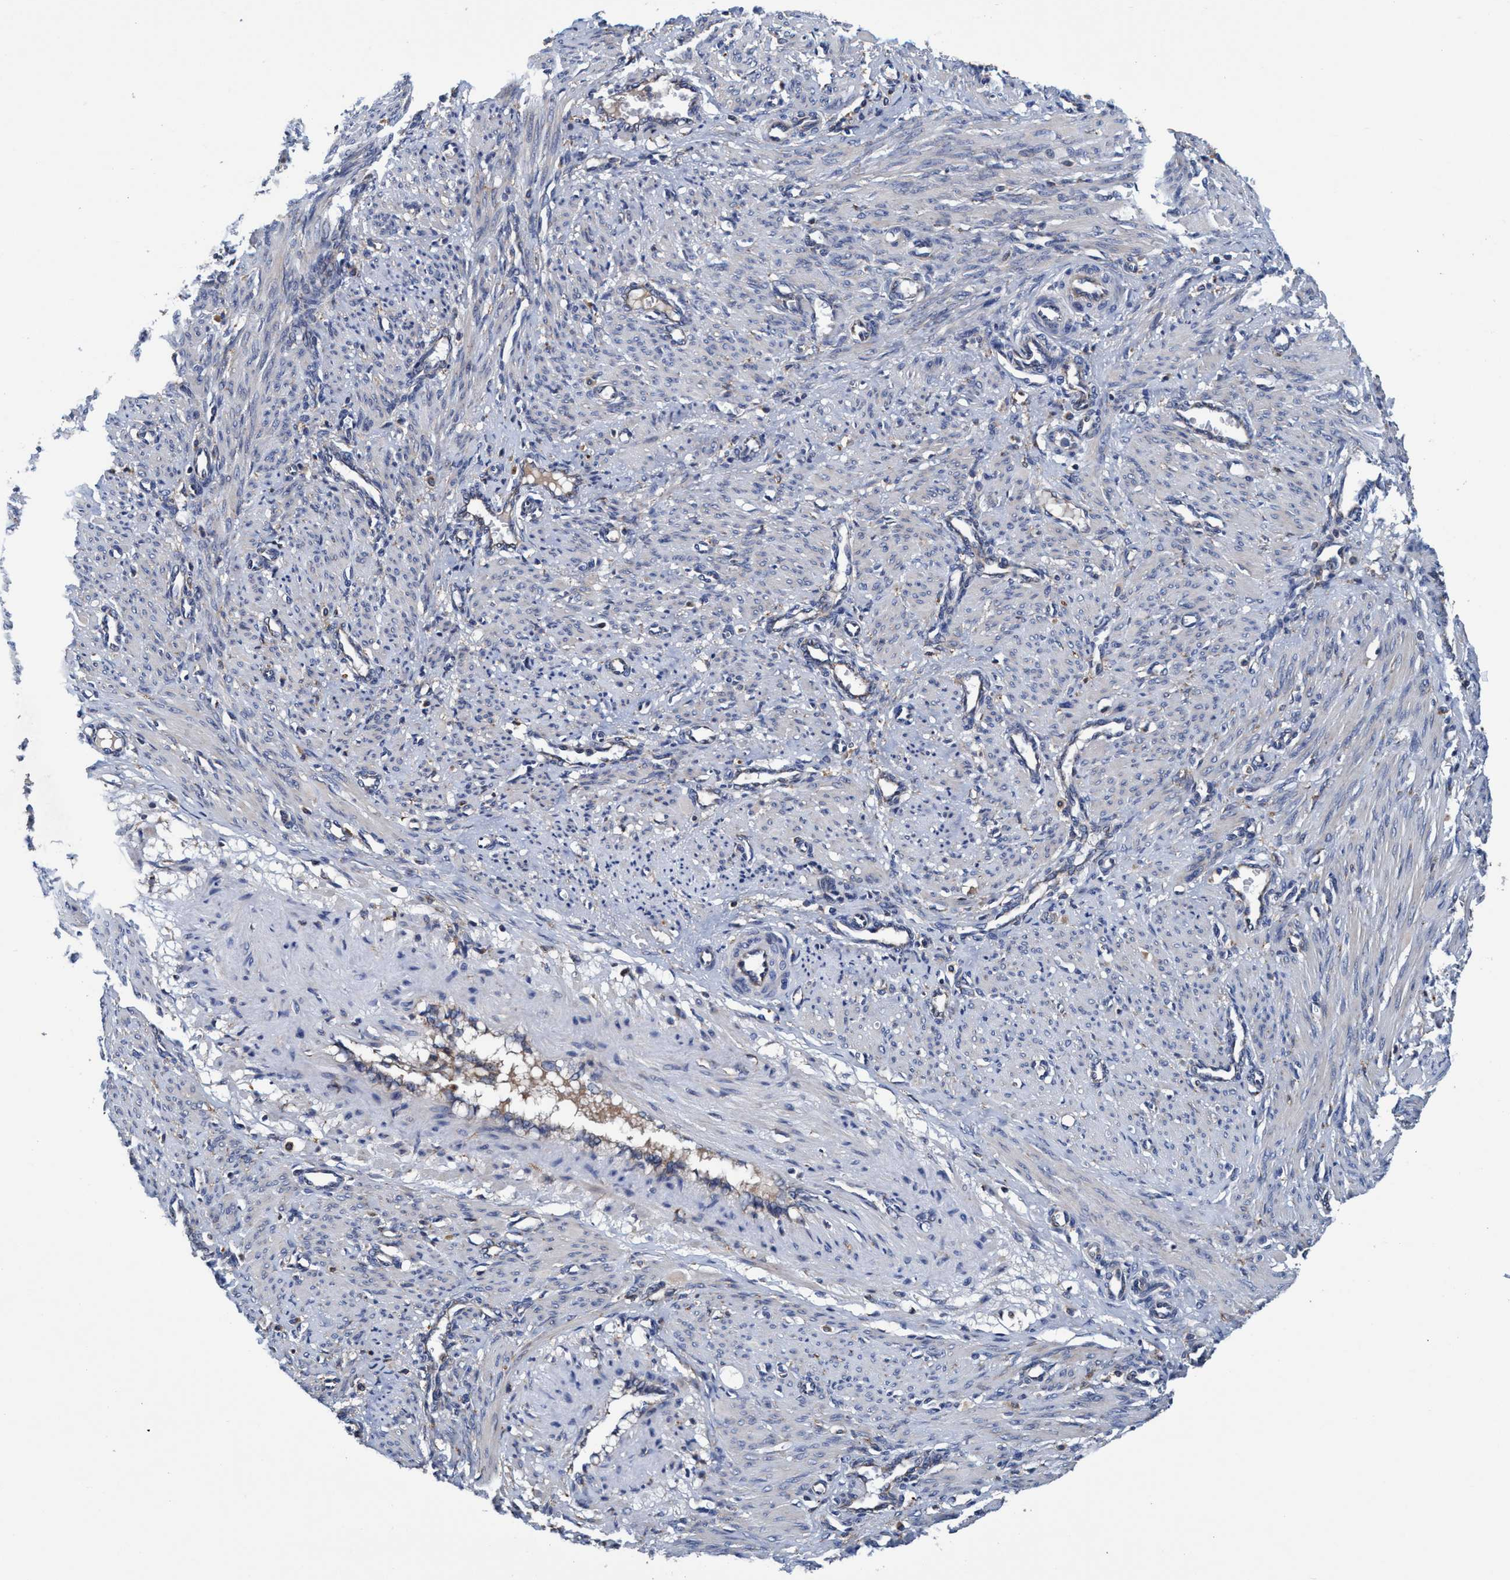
{"staining": {"intensity": "weak", "quantity": "<25%", "location": "cytoplasmic/membranous"}, "tissue": "smooth muscle", "cell_type": "Smooth muscle cells", "image_type": "normal", "snomed": [{"axis": "morphology", "description": "Normal tissue, NOS"}, {"axis": "topography", "description": "Endometrium"}], "caption": "Immunohistochemical staining of benign smooth muscle exhibits no significant staining in smooth muscle cells. Brightfield microscopy of IHC stained with DAB (brown) and hematoxylin (blue), captured at high magnification.", "gene": "ENDOG", "patient": {"sex": "female", "age": 33}}